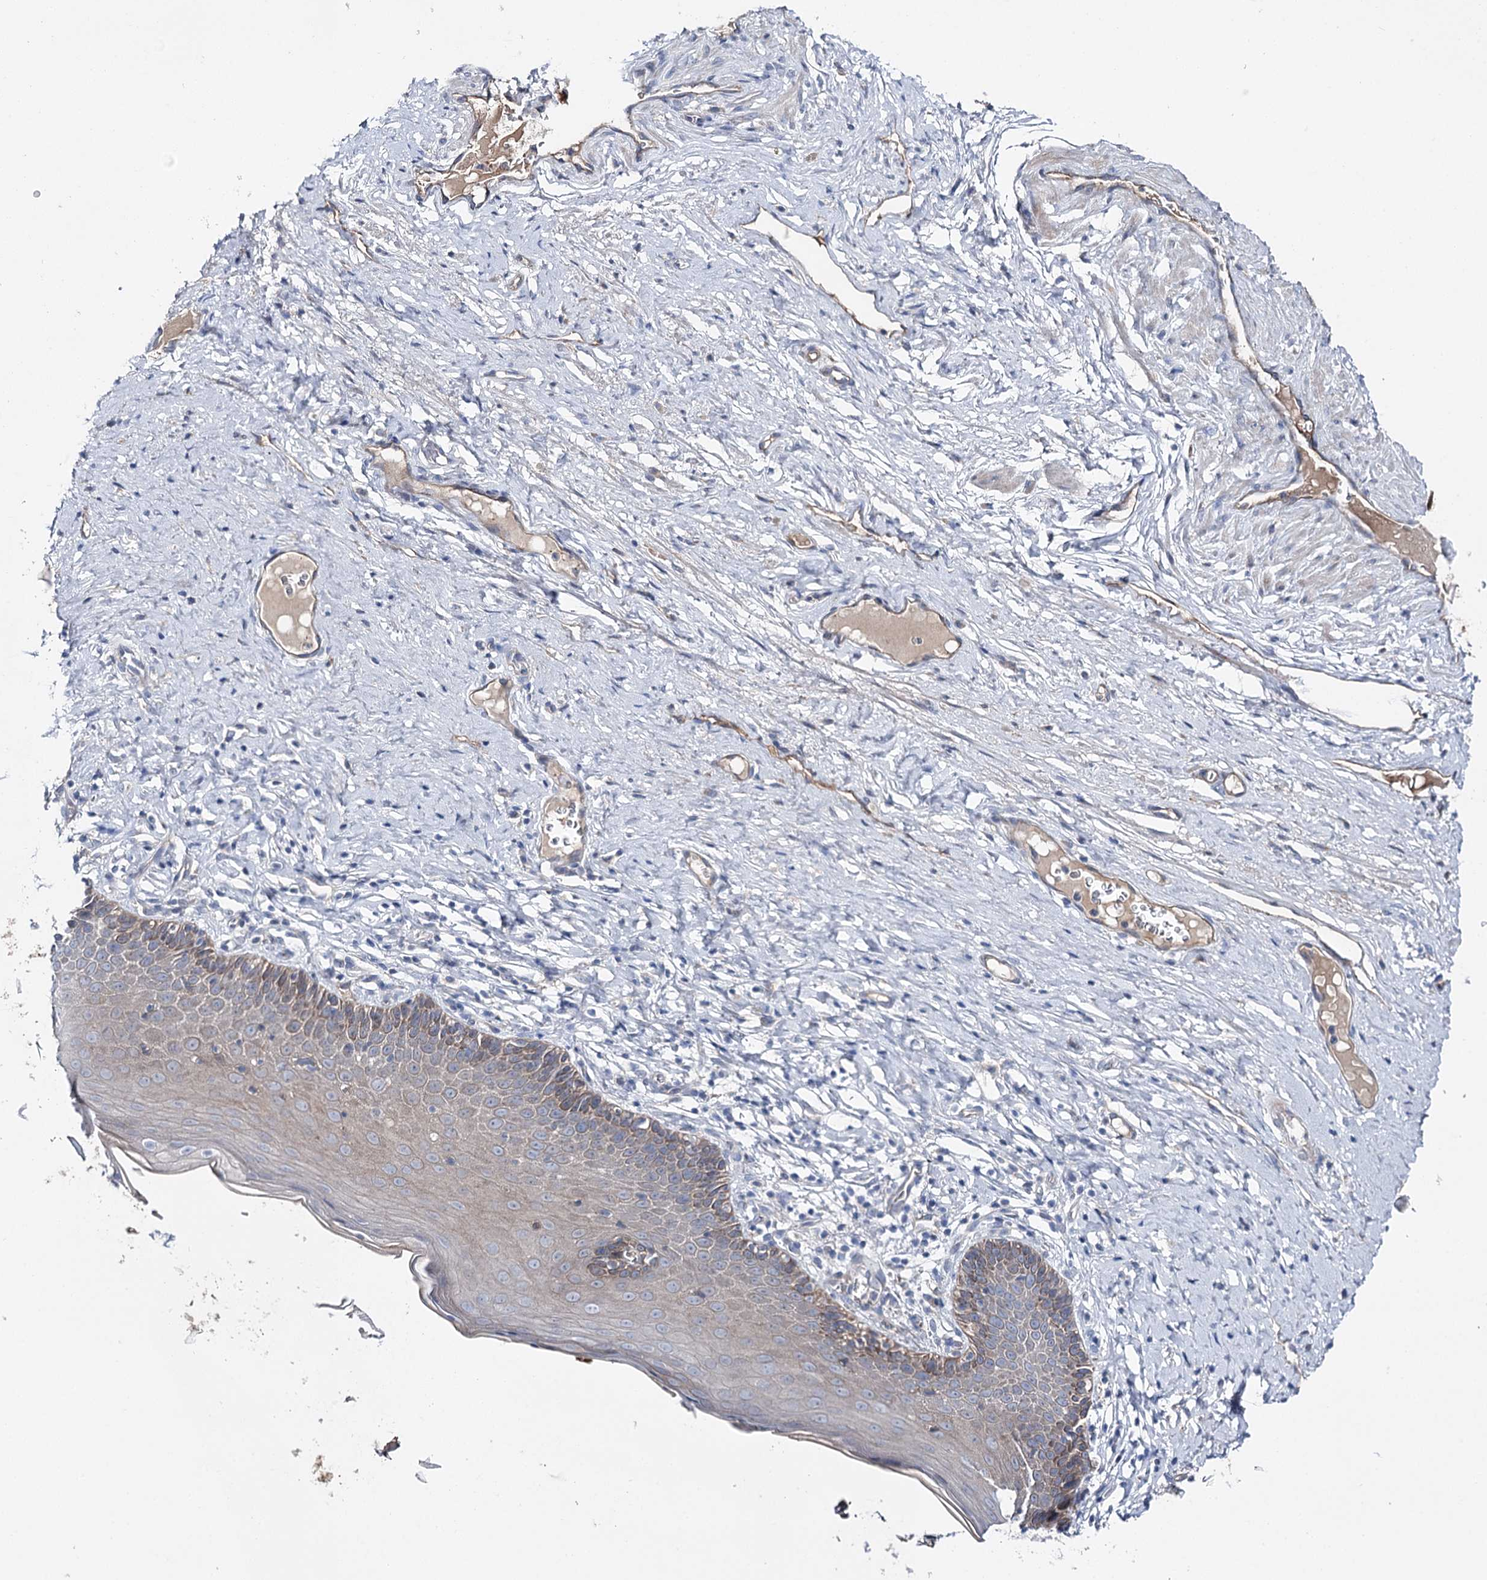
{"staining": {"intensity": "negative", "quantity": "none", "location": "none"}, "tissue": "cervix", "cell_type": "Glandular cells", "image_type": "normal", "snomed": [{"axis": "morphology", "description": "Normal tissue, NOS"}, {"axis": "topography", "description": "Cervix"}], "caption": "DAB (3,3'-diaminobenzidine) immunohistochemical staining of unremarkable human cervix exhibits no significant positivity in glandular cells. Nuclei are stained in blue.", "gene": "LRRC14B", "patient": {"sex": "female", "age": 42}}